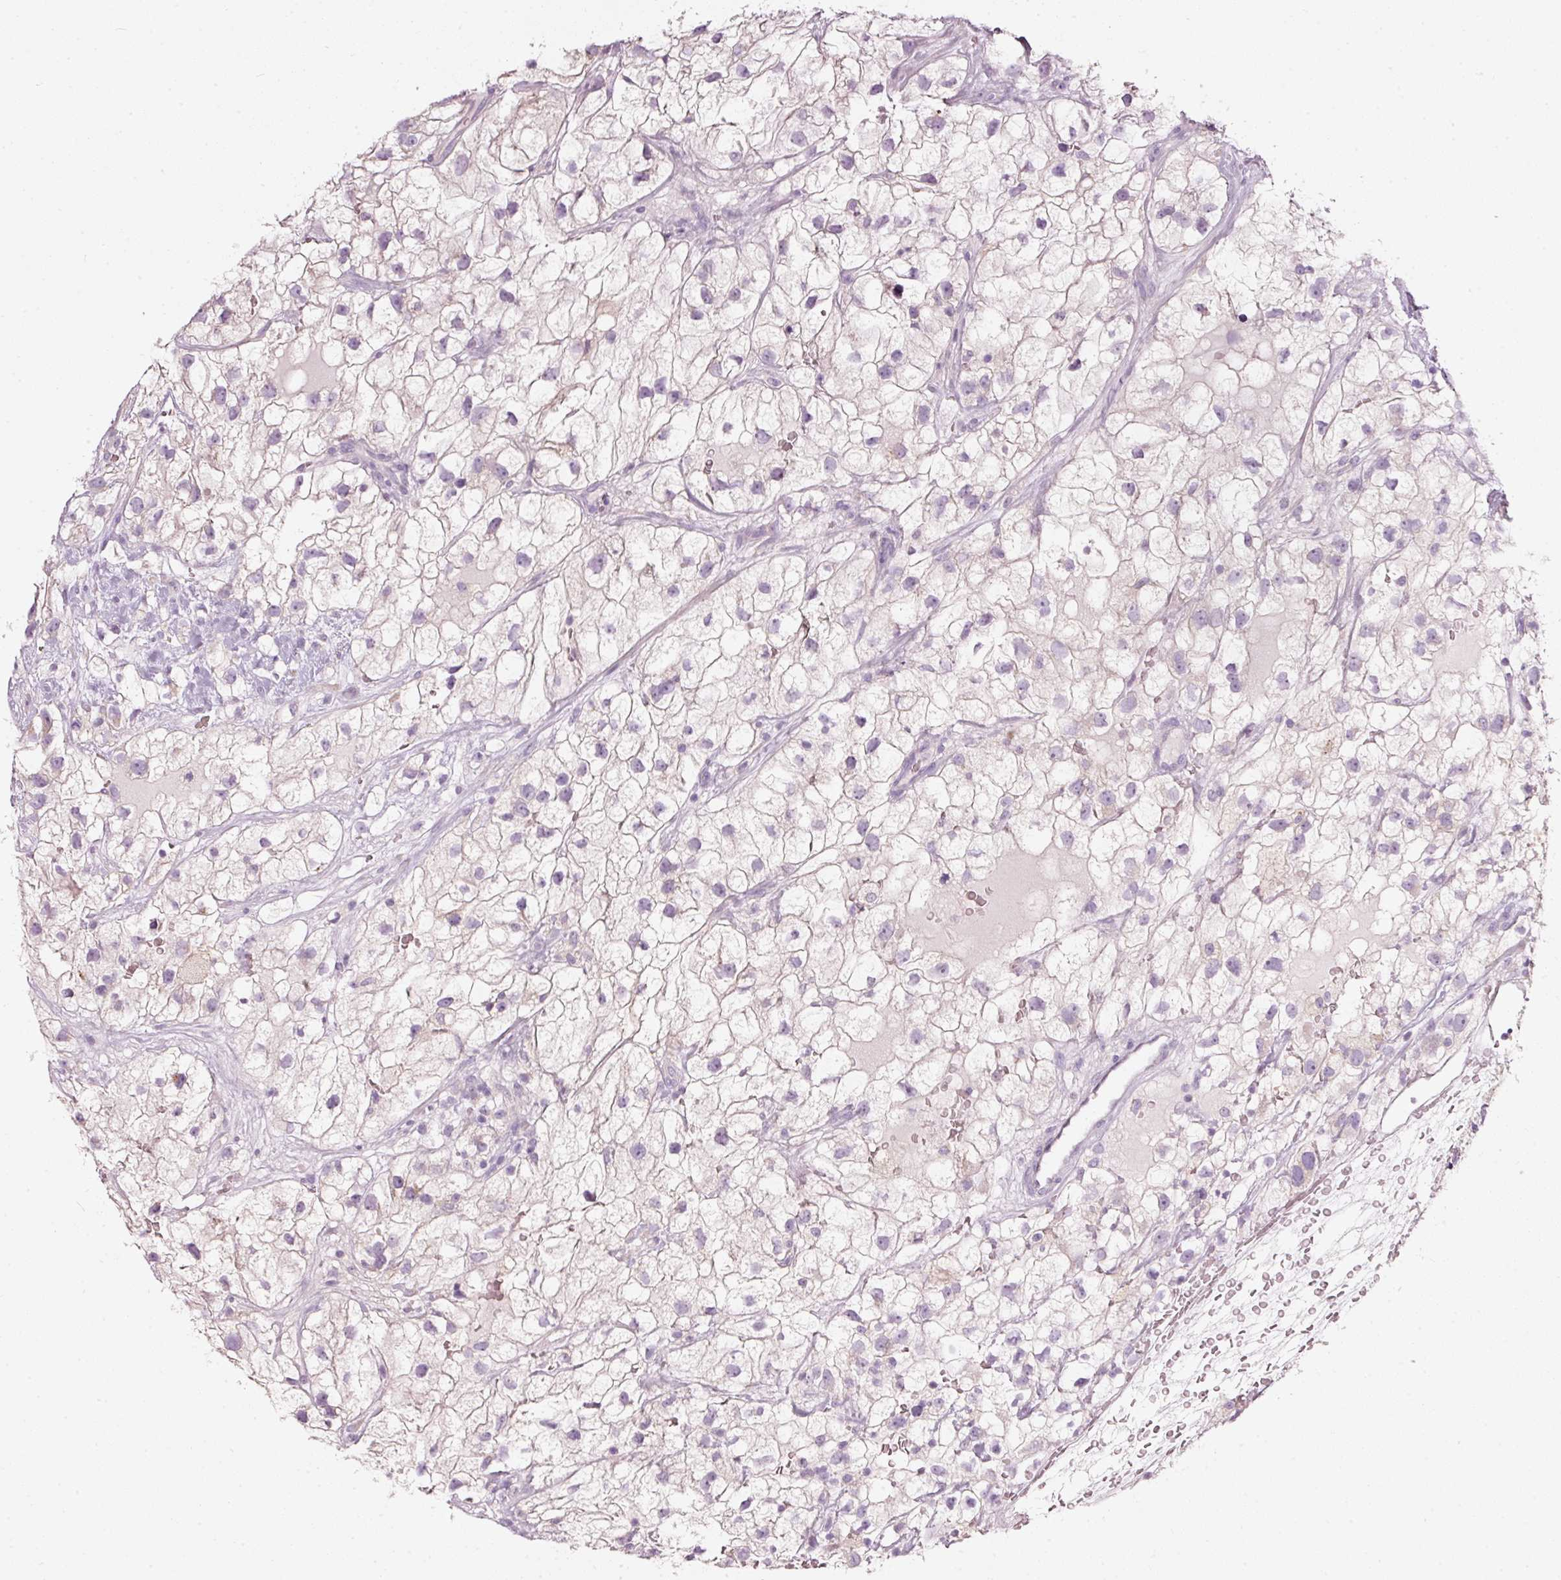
{"staining": {"intensity": "negative", "quantity": "none", "location": "none"}, "tissue": "renal cancer", "cell_type": "Tumor cells", "image_type": "cancer", "snomed": [{"axis": "morphology", "description": "Adenocarcinoma, NOS"}, {"axis": "topography", "description": "Kidney"}], "caption": "Tumor cells show no significant positivity in renal adenocarcinoma.", "gene": "PDXDC1", "patient": {"sex": "male", "age": 59}}